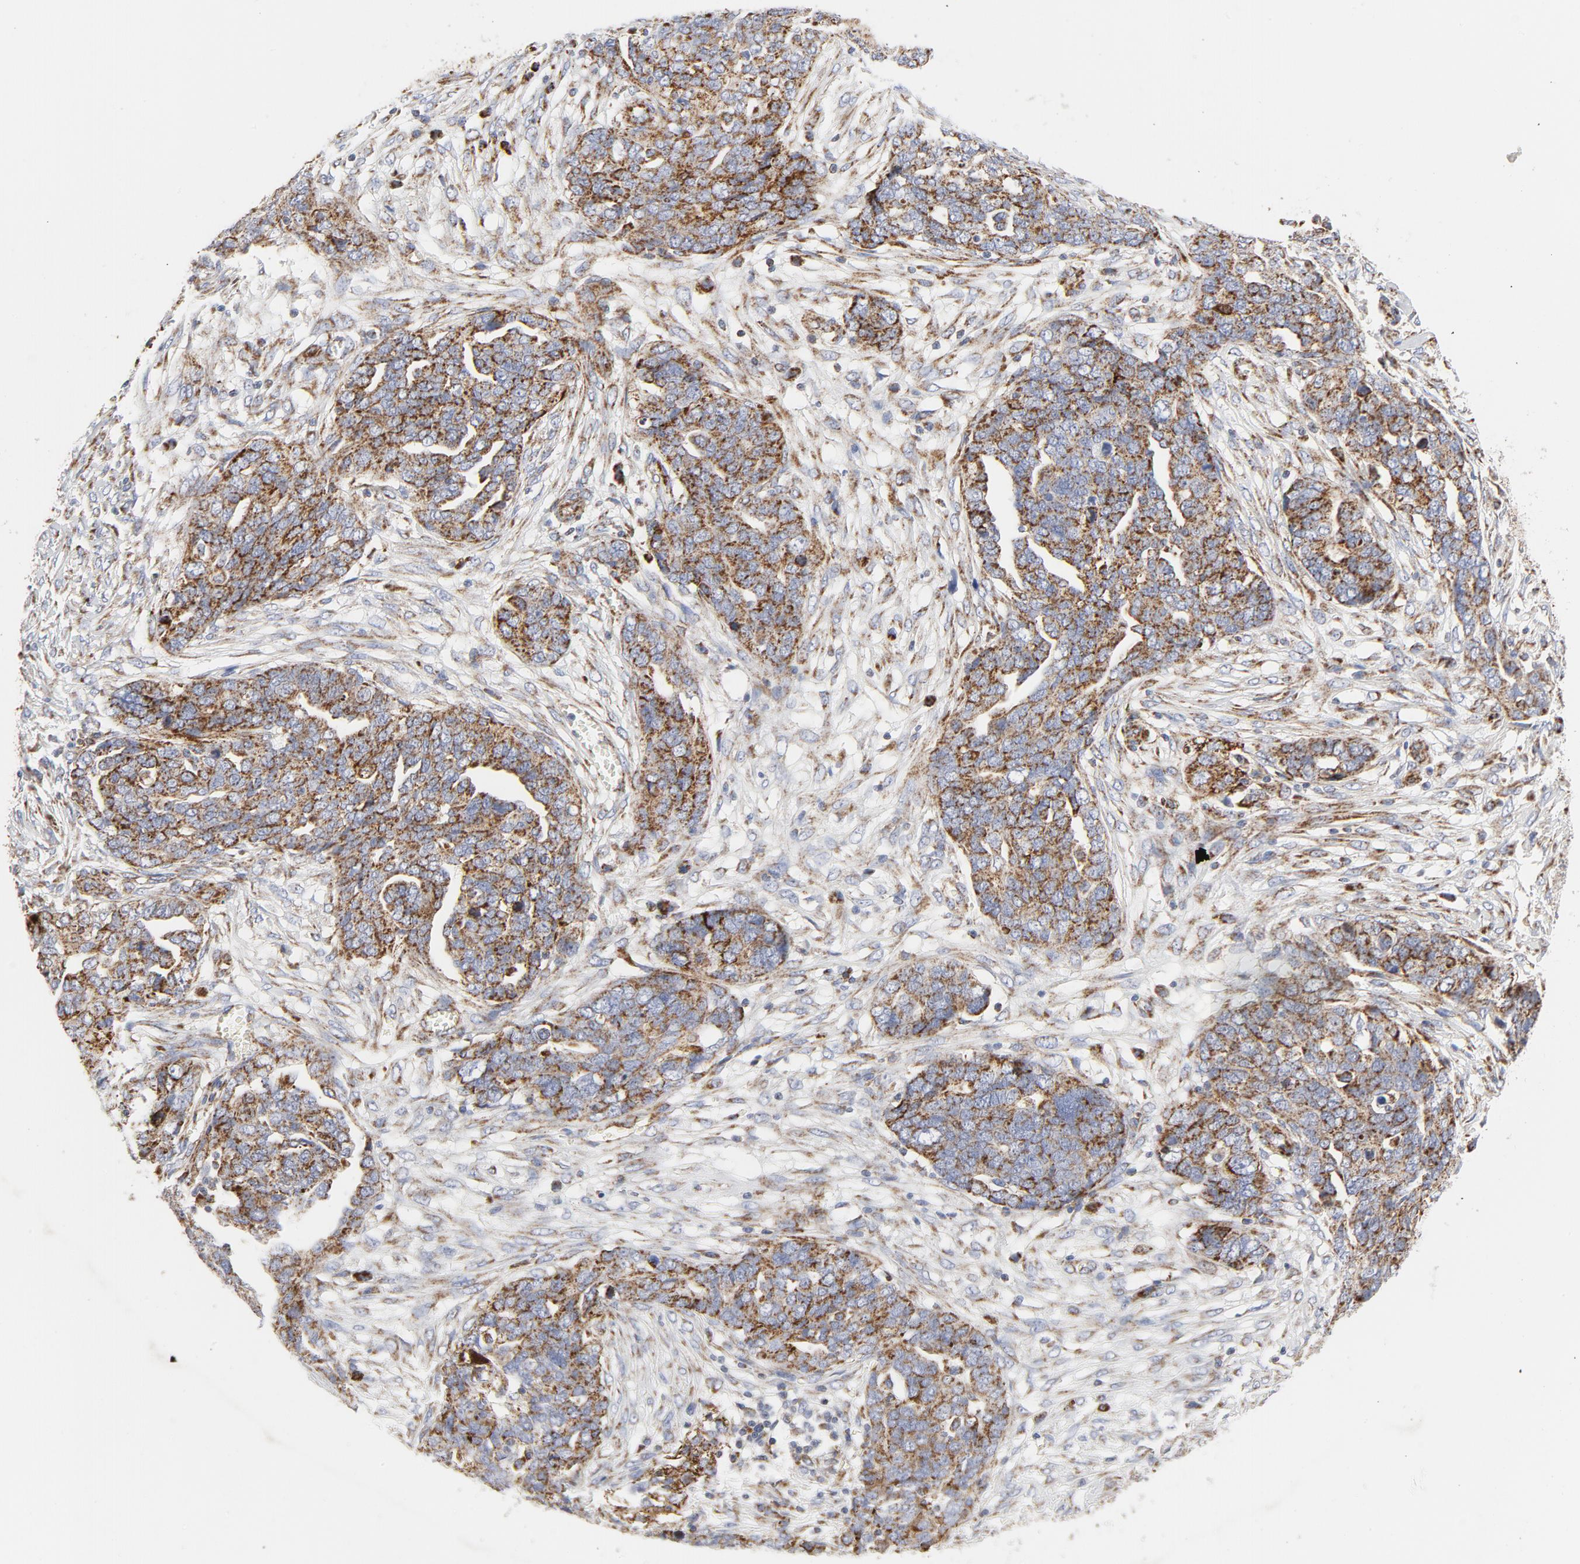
{"staining": {"intensity": "strong", "quantity": ">75%", "location": "cytoplasmic/membranous"}, "tissue": "ovarian cancer", "cell_type": "Tumor cells", "image_type": "cancer", "snomed": [{"axis": "morphology", "description": "Normal tissue, NOS"}, {"axis": "morphology", "description": "Cystadenocarcinoma, serous, NOS"}, {"axis": "topography", "description": "Fallopian tube"}, {"axis": "topography", "description": "Ovary"}], "caption": "A histopathology image of ovarian cancer (serous cystadenocarcinoma) stained for a protein demonstrates strong cytoplasmic/membranous brown staining in tumor cells.", "gene": "CYCS", "patient": {"sex": "female", "age": 56}}